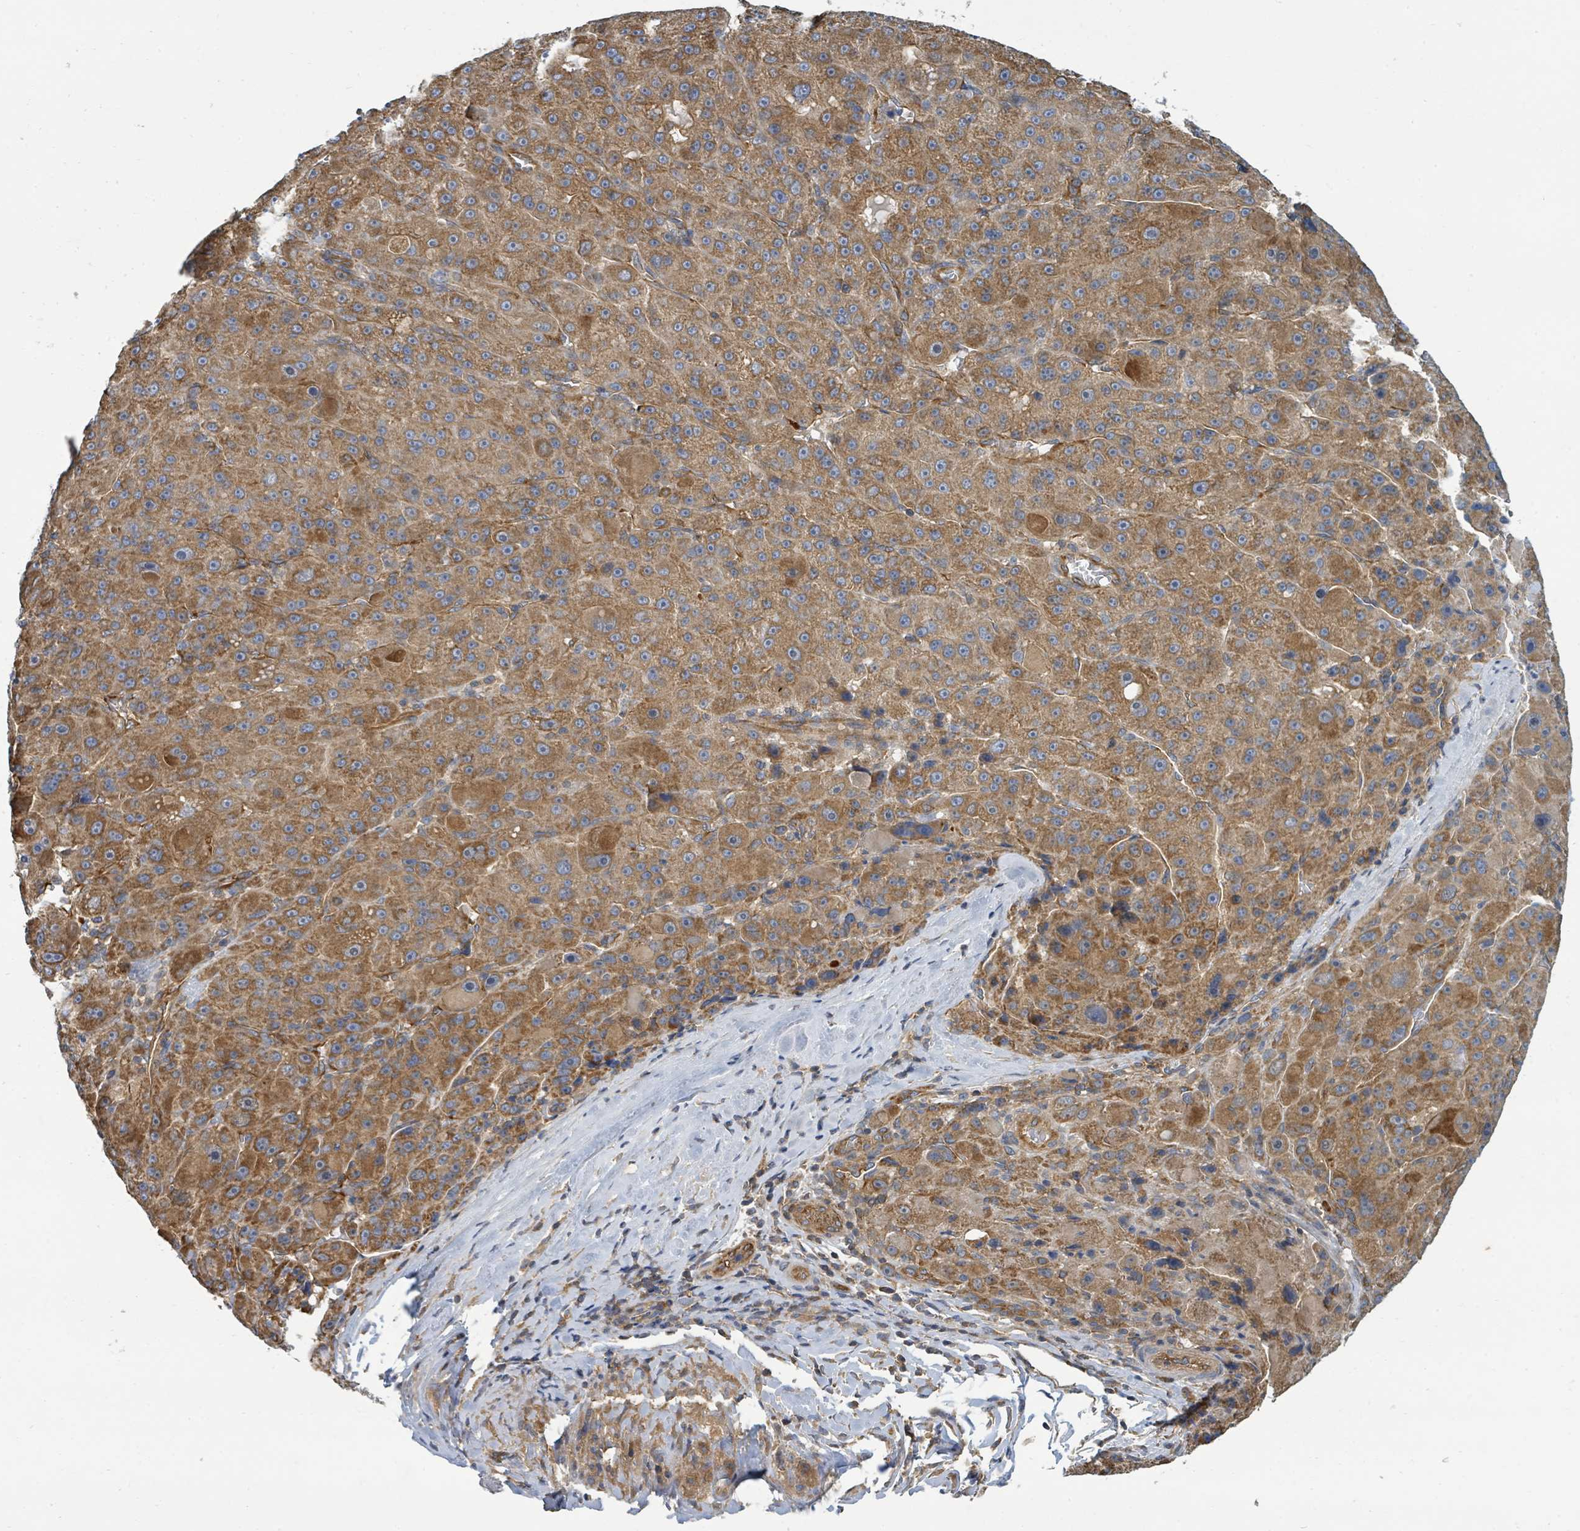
{"staining": {"intensity": "moderate", "quantity": ">75%", "location": "cytoplasmic/membranous"}, "tissue": "liver cancer", "cell_type": "Tumor cells", "image_type": "cancer", "snomed": [{"axis": "morphology", "description": "Carcinoma, Hepatocellular, NOS"}, {"axis": "topography", "description": "Liver"}], "caption": "This is a photomicrograph of immunohistochemistry (IHC) staining of liver cancer, which shows moderate expression in the cytoplasmic/membranous of tumor cells.", "gene": "BOLA2B", "patient": {"sex": "male", "age": 76}}